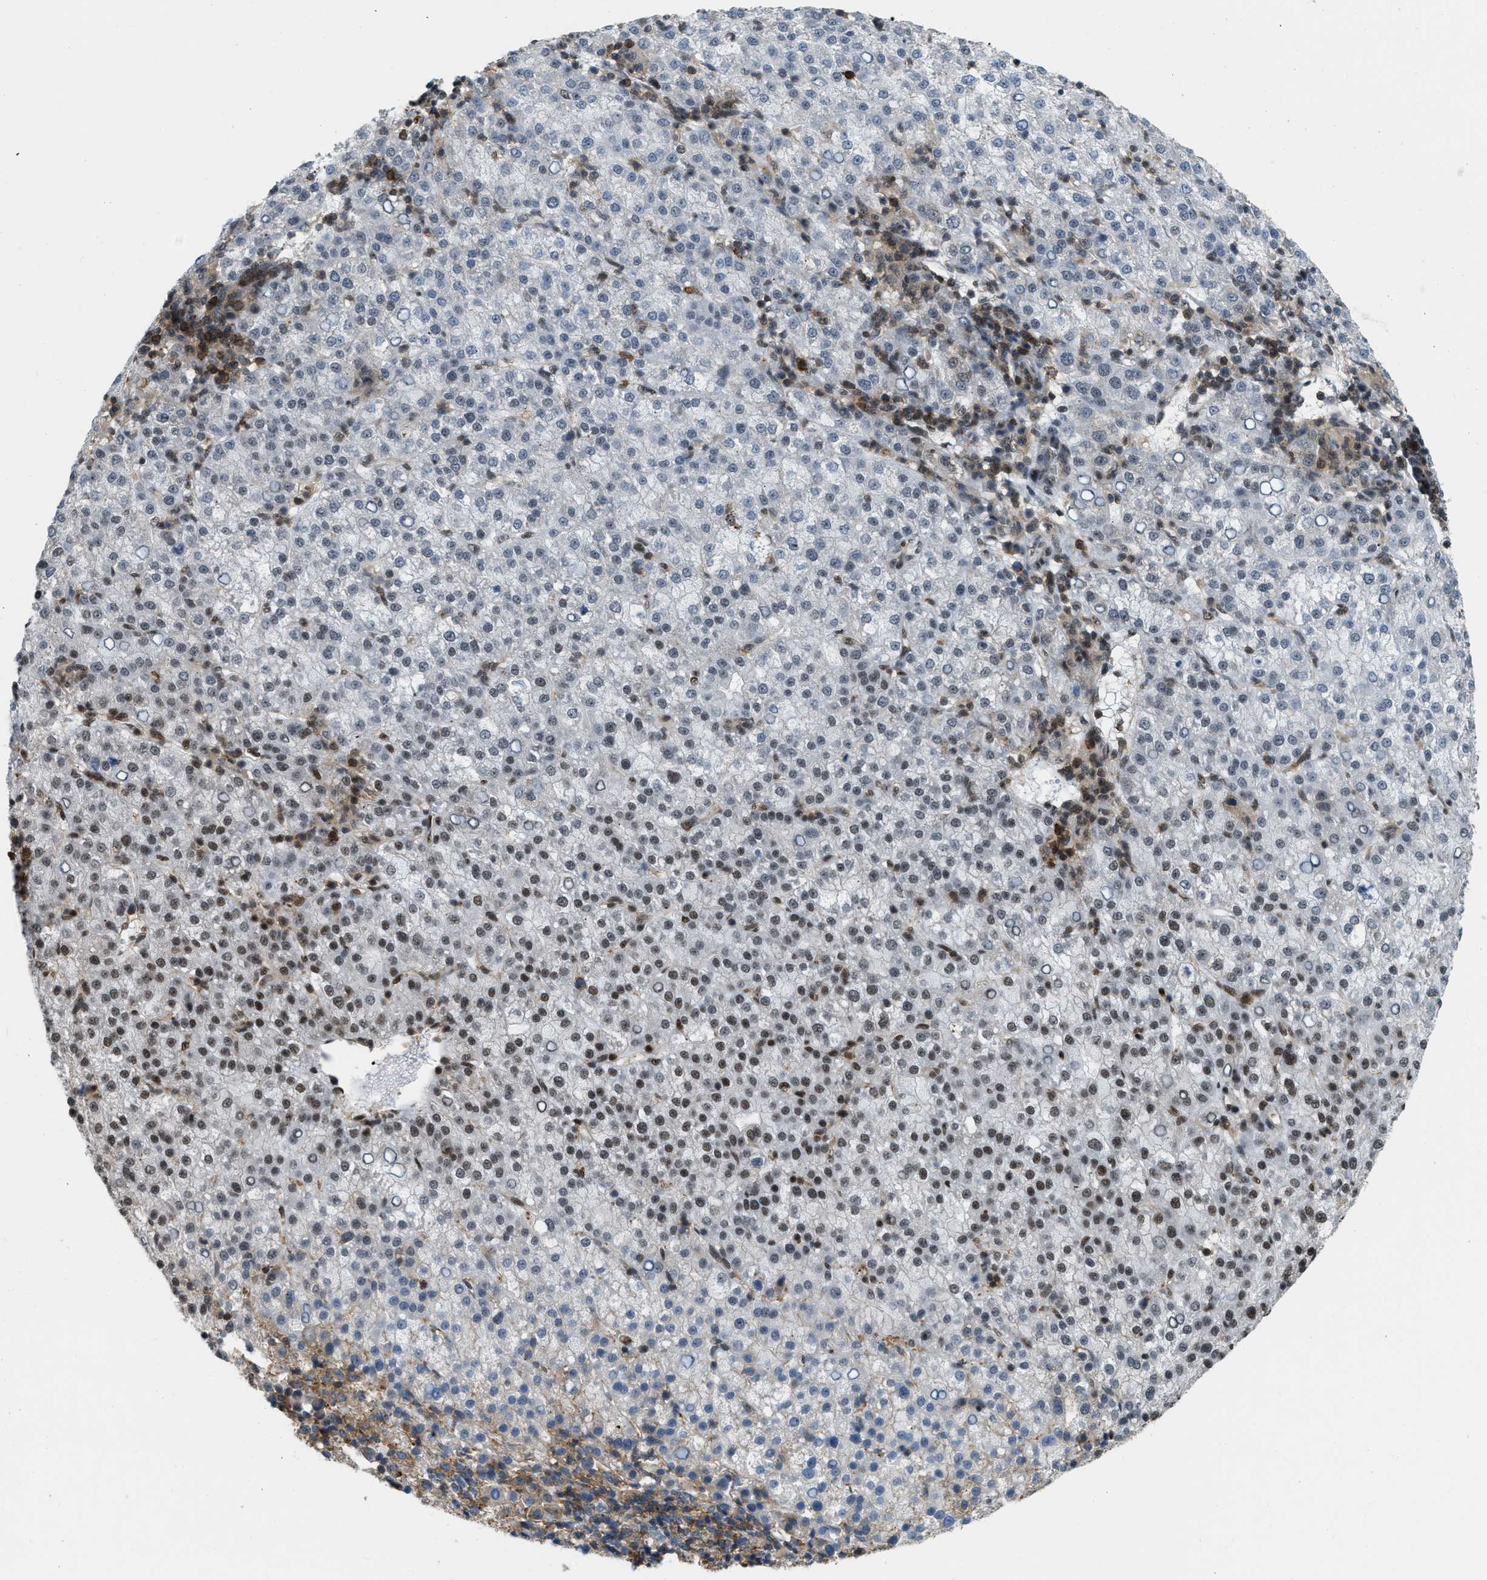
{"staining": {"intensity": "moderate", "quantity": "25%-75%", "location": "nuclear"}, "tissue": "liver cancer", "cell_type": "Tumor cells", "image_type": "cancer", "snomed": [{"axis": "morphology", "description": "Carcinoma, Hepatocellular, NOS"}, {"axis": "topography", "description": "Liver"}], "caption": "Immunohistochemistry (IHC) (DAB (3,3'-diaminobenzidine)) staining of human liver cancer (hepatocellular carcinoma) shows moderate nuclear protein expression in about 25%-75% of tumor cells.", "gene": "NUMA1", "patient": {"sex": "female", "age": 58}}